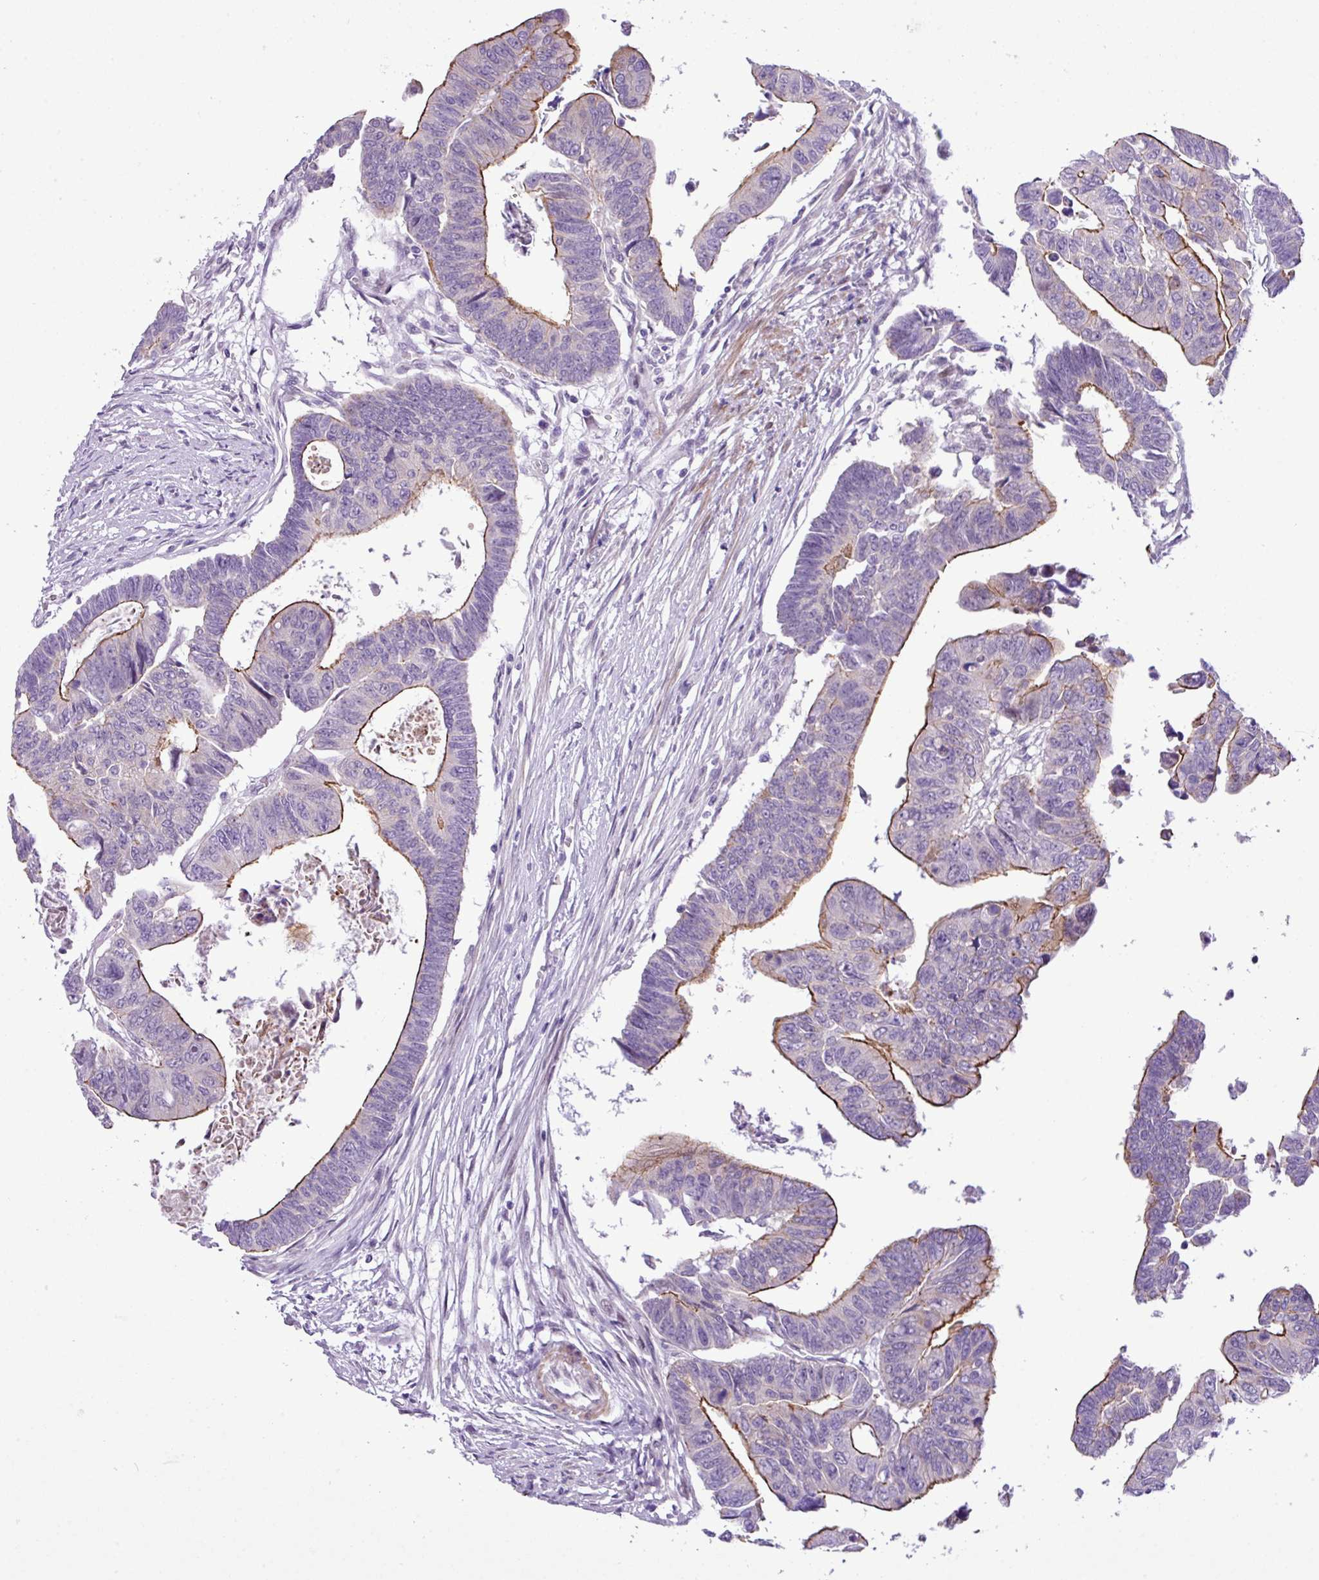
{"staining": {"intensity": "strong", "quantity": ">75%", "location": "cytoplasmic/membranous"}, "tissue": "colorectal cancer", "cell_type": "Tumor cells", "image_type": "cancer", "snomed": [{"axis": "morphology", "description": "Adenocarcinoma, NOS"}, {"axis": "topography", "description": "Rectum"}], "caption": "Protein expression analysis of human colorectal cancer (adenocarcinoma) reveals strong cytoplasmic/membranous expression in about >75% of tumor cells.", "gene": "YLPM1", "patient": {"sex": "female", "age": 65}}